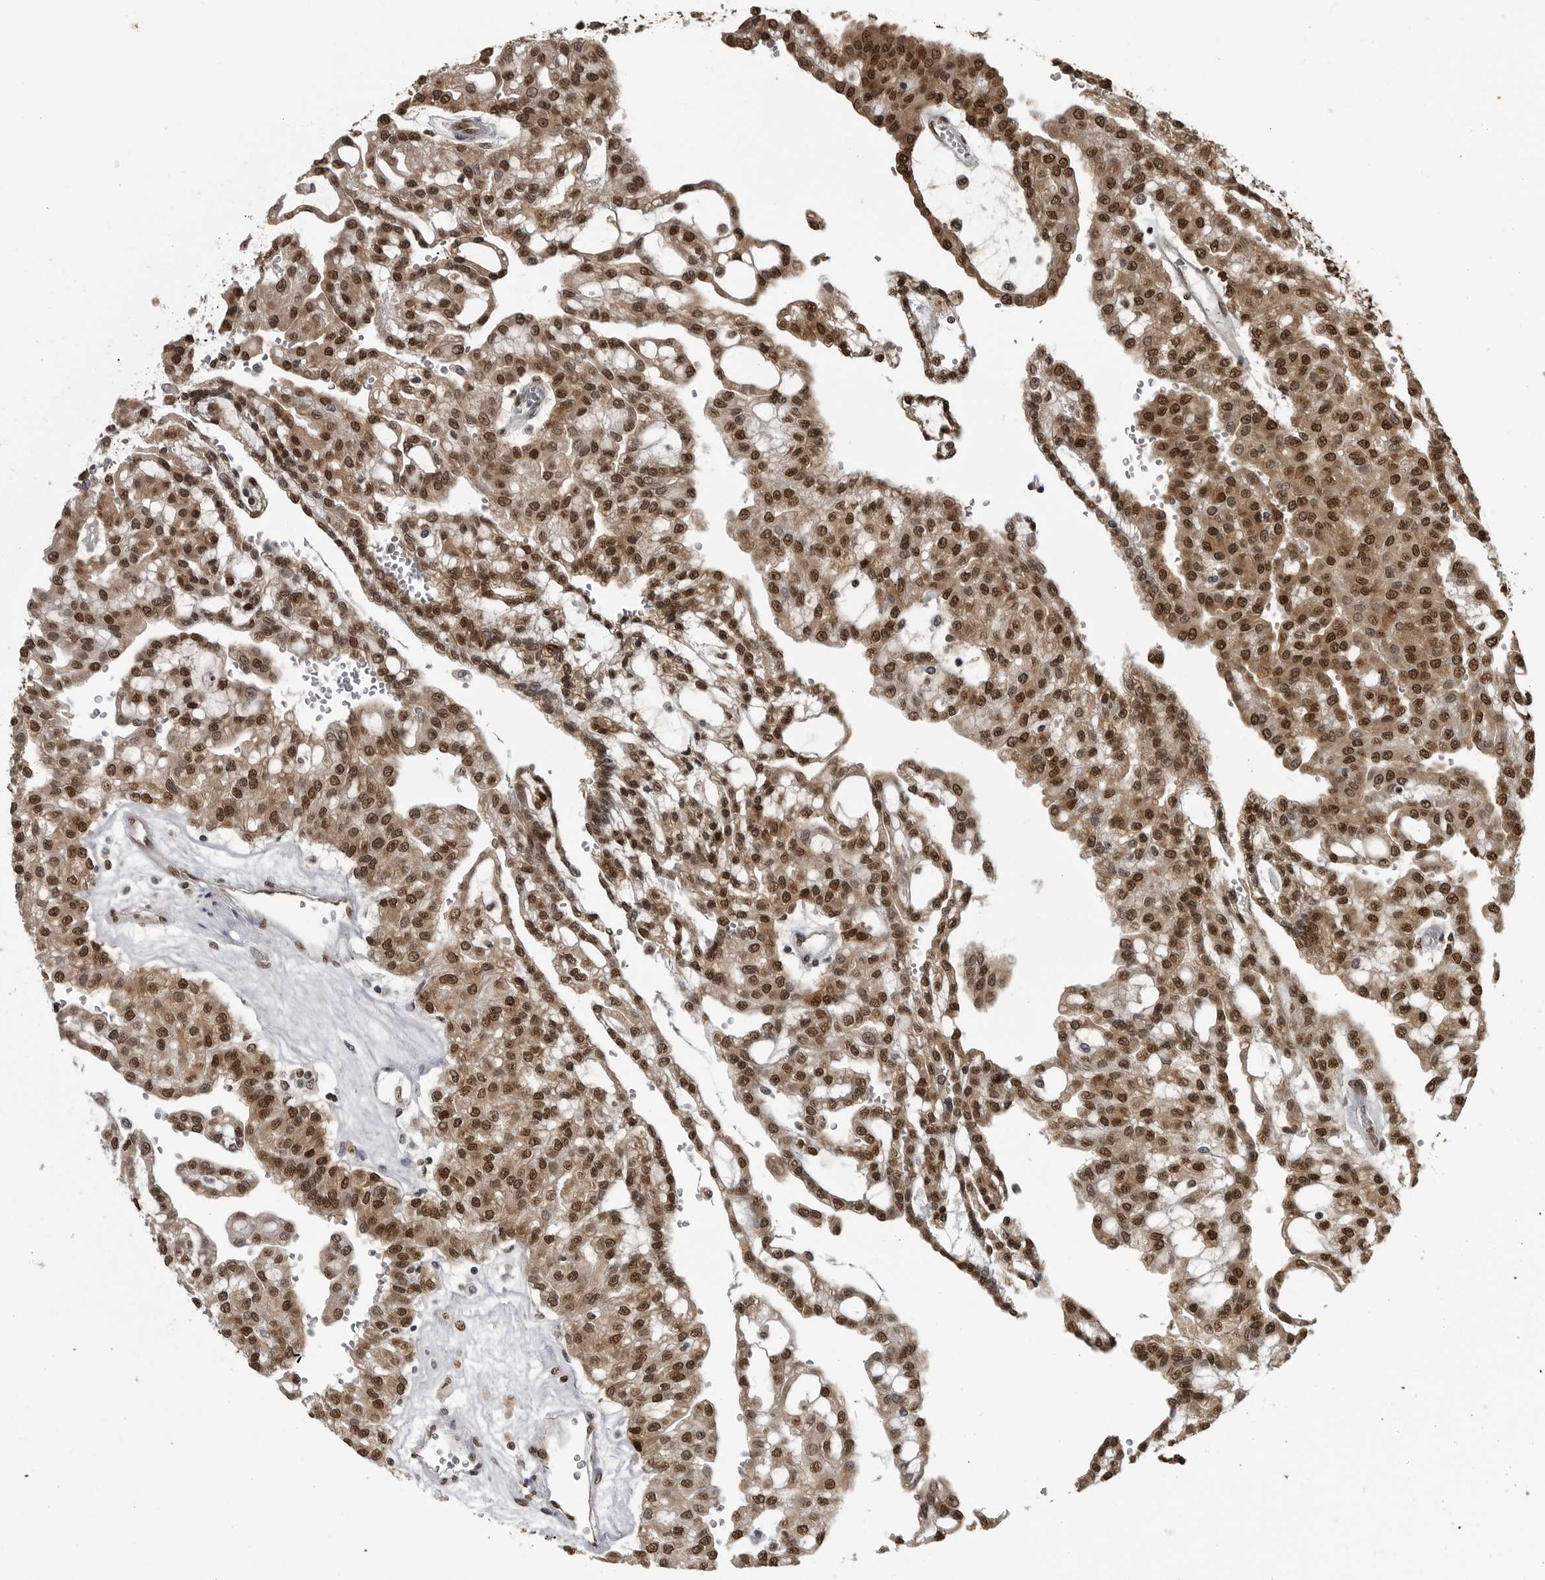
{"staining": {"intensity": "moderate", "quantity": ">75%", "location": "cytoplasmic/membranous,nuclear"}, "tissue": "renal cancer", "cell_type": "Tumor cells", "image_type": "cancer", "snomed": [{"axis": "morphology", "description": "Adenocarcinoma, NOS"}, {"axis": "topography", "description": "Kidney"}], "caption": "Renal adenocarcinoma stained with immunohistochemistry (IHC) demonstrates moderate cytoplasmic/membranous and nuclear positivity in about >75% of tumor cells. Immunohistochemistry stains the protein in brown and the nuclei are stained blue.", "gene": "SMAD2", "patient": {"sex": "male", "age": 63}}